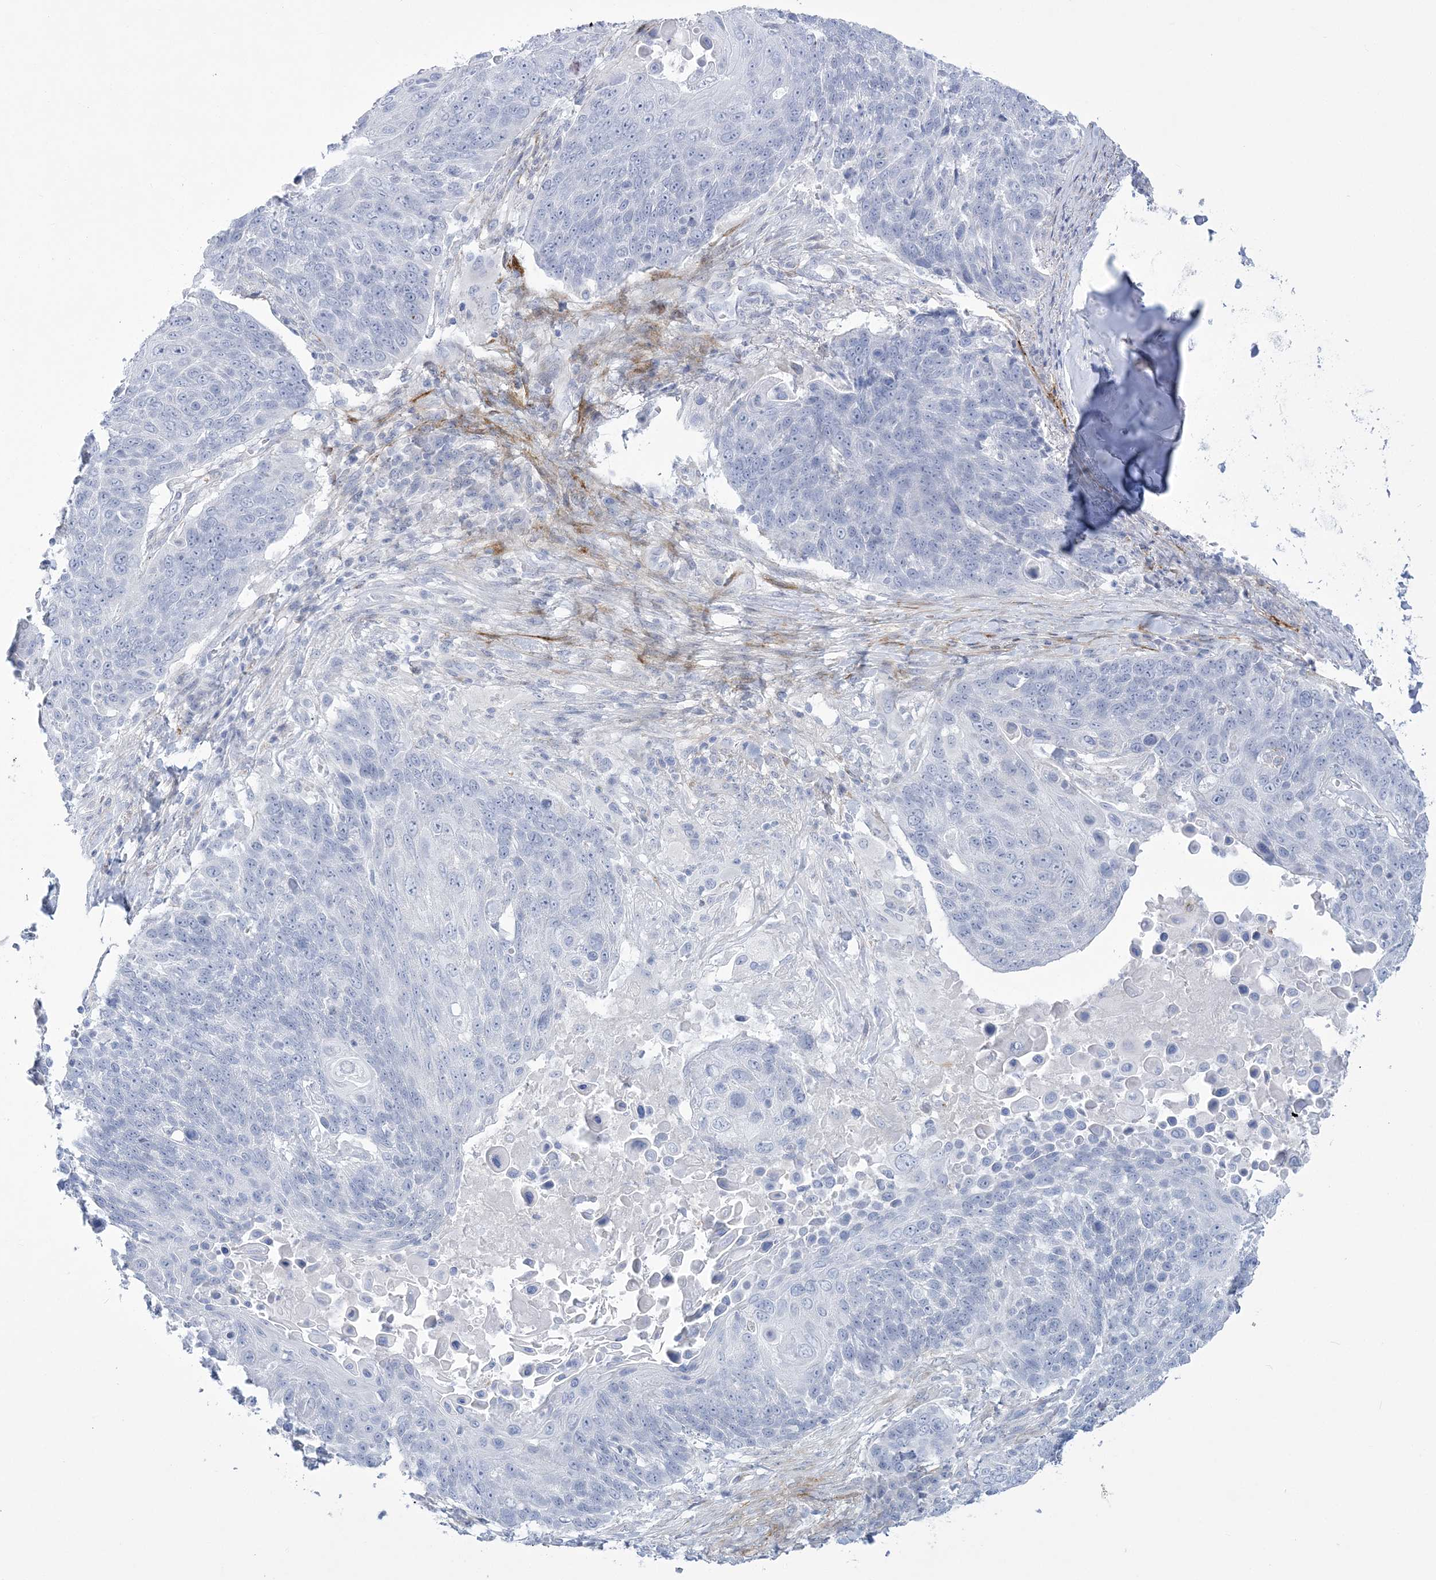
{"staining": {"intensity": "negative", "quantity": "none", "location": "none"}, "tissue": "lung cancer", "cell_type": "Tumor cells", "image_type": "cancer", "snomed": [{"axis": "morphology", "description": "Squamous cell carcinoma, NOS"}, {"axis": "topography", "description": "Lung"}], "caption": "Immunohistochemistry (IHC) histopathology image of neoplastic tissue: lung cancer stained with DAB (3,3'-diaminobenzidine) demonstrates no significant protein staining in tumor cells. (DAB IHC visualized using brightfield microscopy, high magnification).", "gene": "WDR27", "patient": {"sex": "male", "age": 66}}